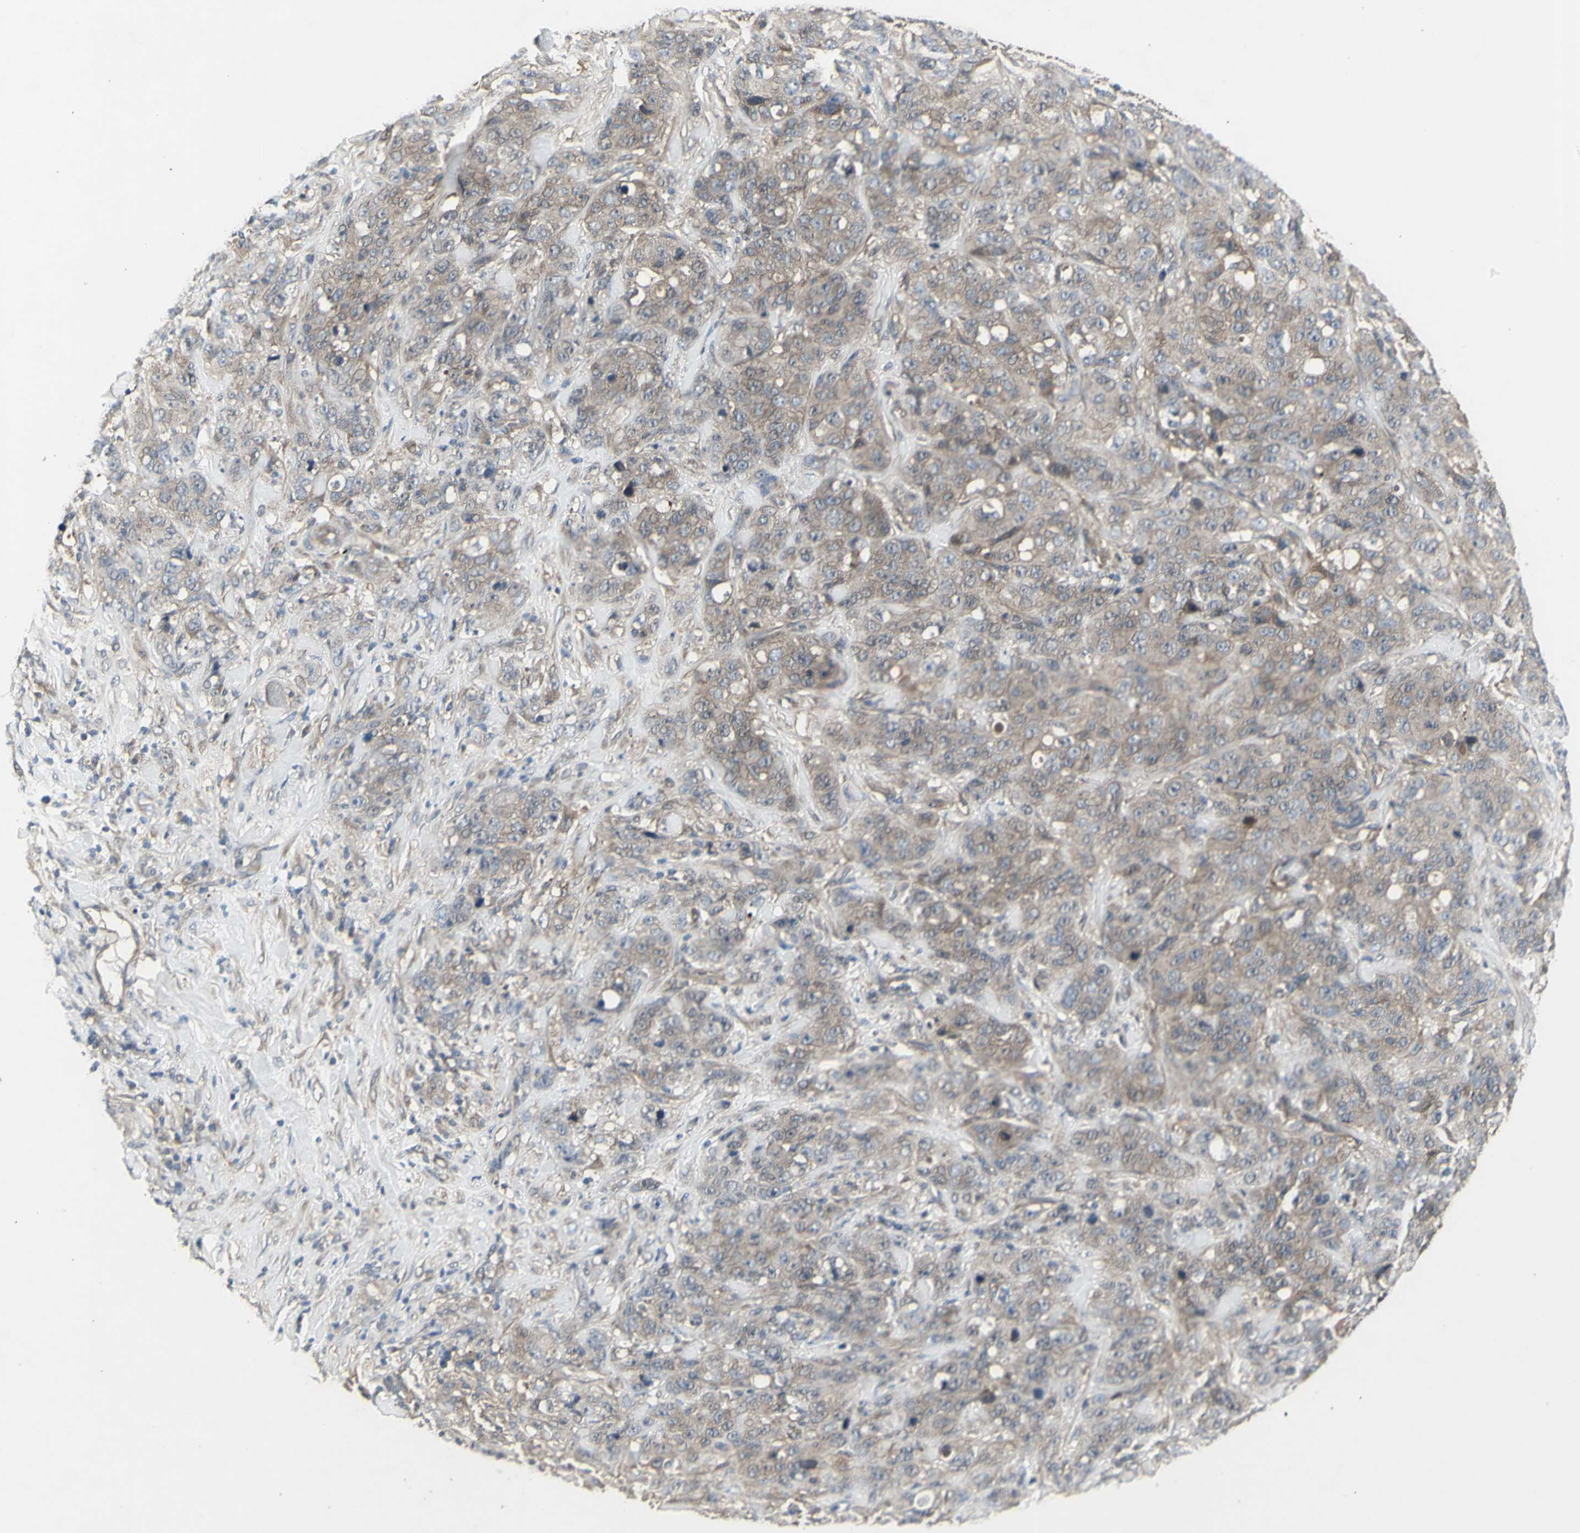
{"staining": {"intensity": "moderate", "quantity": ">75%", "location": "cytoplasmic/membranous"}, "tissue": "stomach cancer", "cell_type": "Tumor cells", "image_type": "cancer", "snomed": [{"axis": "morphology", "description": "Adenocarcinoma, NOS"}, {"axis": "topography", "description": "Stomach"}], "caption": "Immunohistochemical staining of human stomach cancer exhibits moderate cytoplasmic/membranous protein staining in approximately >75% of tumor cells.", "gene": "CHURC1-FNTB", "patient": {"sex": "male", "age": 48}}